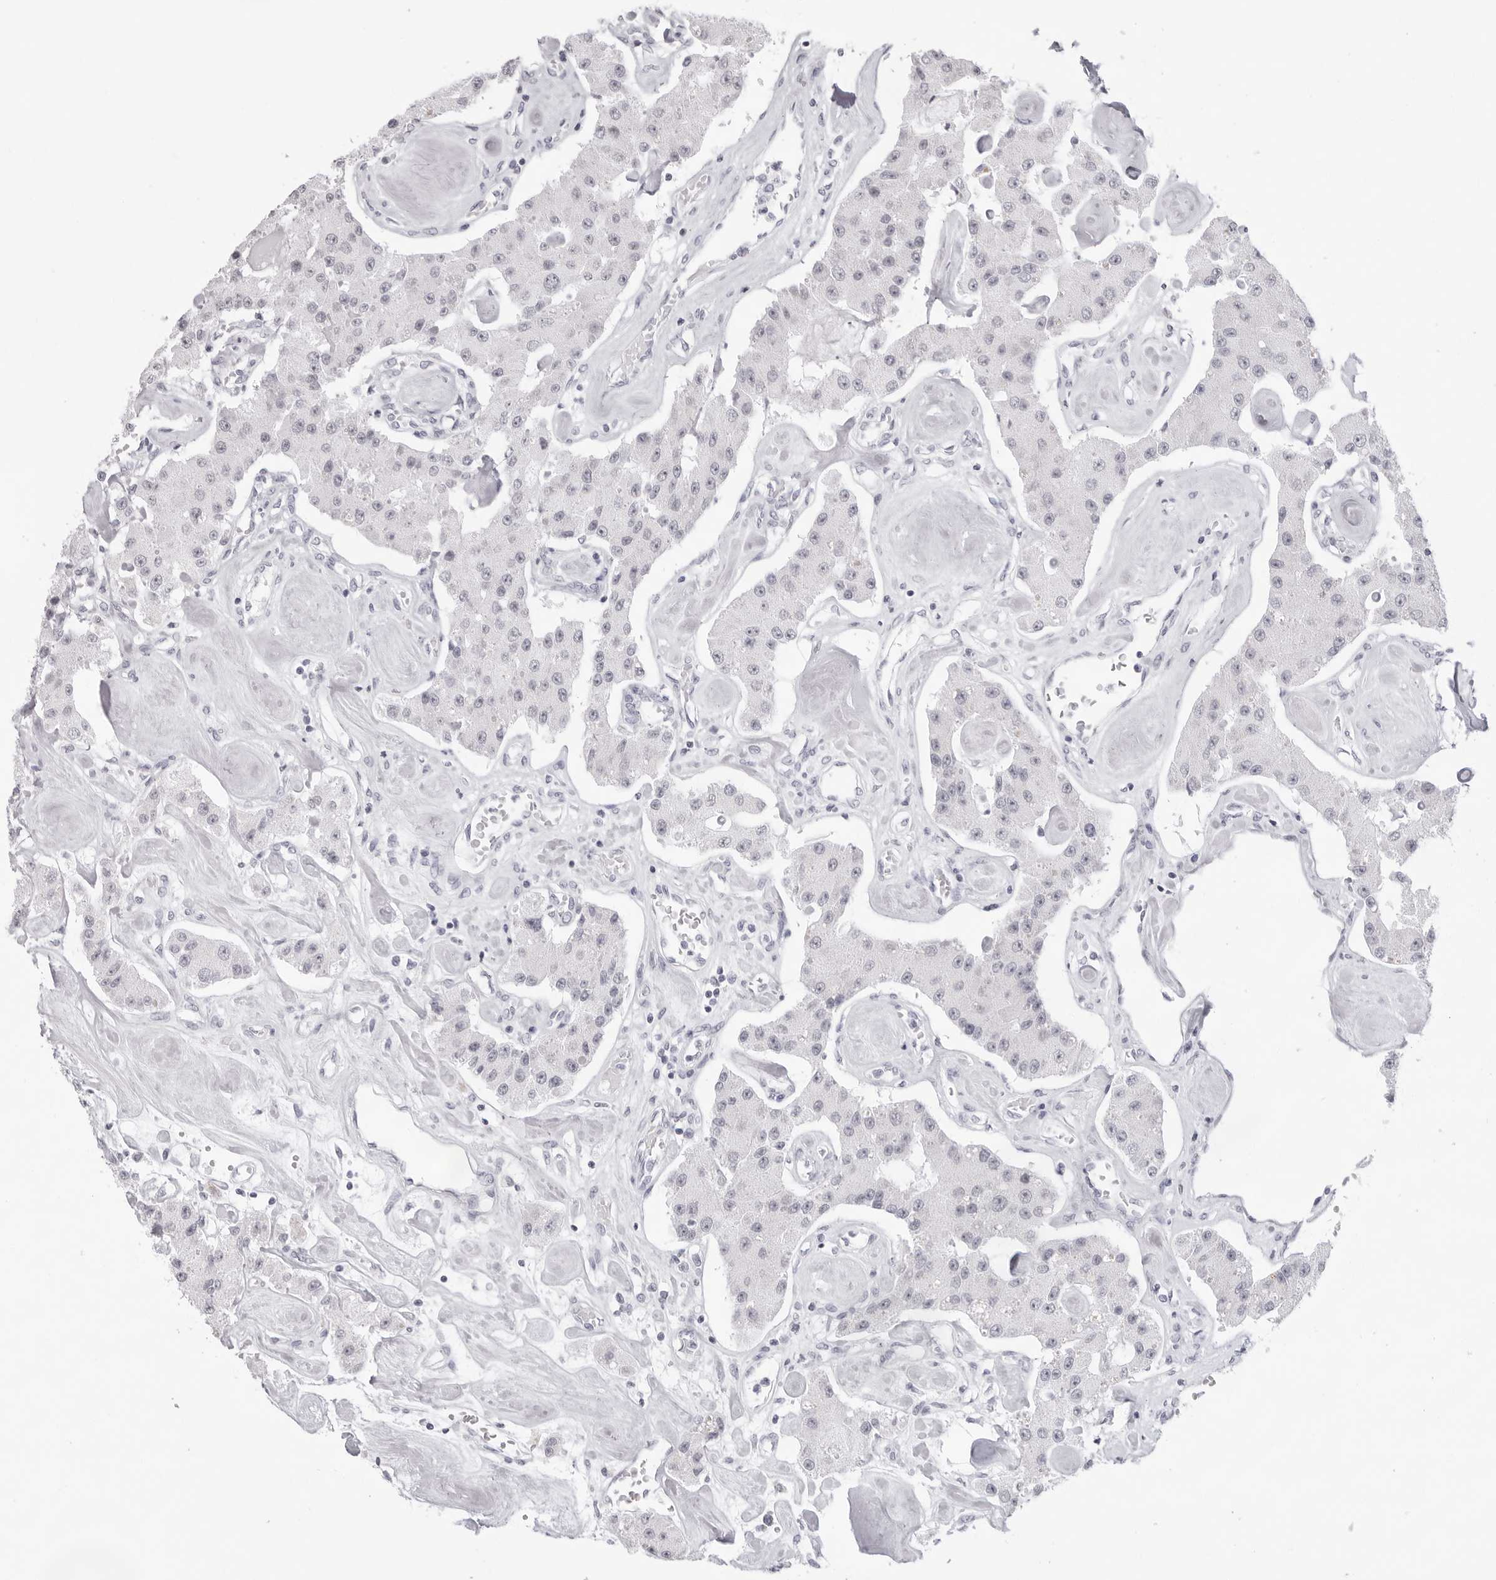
{"staining": {"intensity": "negative", "quantity": "none", "location": "none"}, "tissue": "carcinoid", "cell_type": "Tumor cells", "image_type": "cancer", "snomed": [{"axis": "morphology", "description": "Carcinoid, malignant, NOS"}, {"axis": "topography", "description": "Pancreas"}], "caption": "This is an immunohistochemistry micrograph of human carcinoid. There is no positivity in tumor cells.", "gene": "KLK12", "patient": {"sex": "male", "age": 41}}